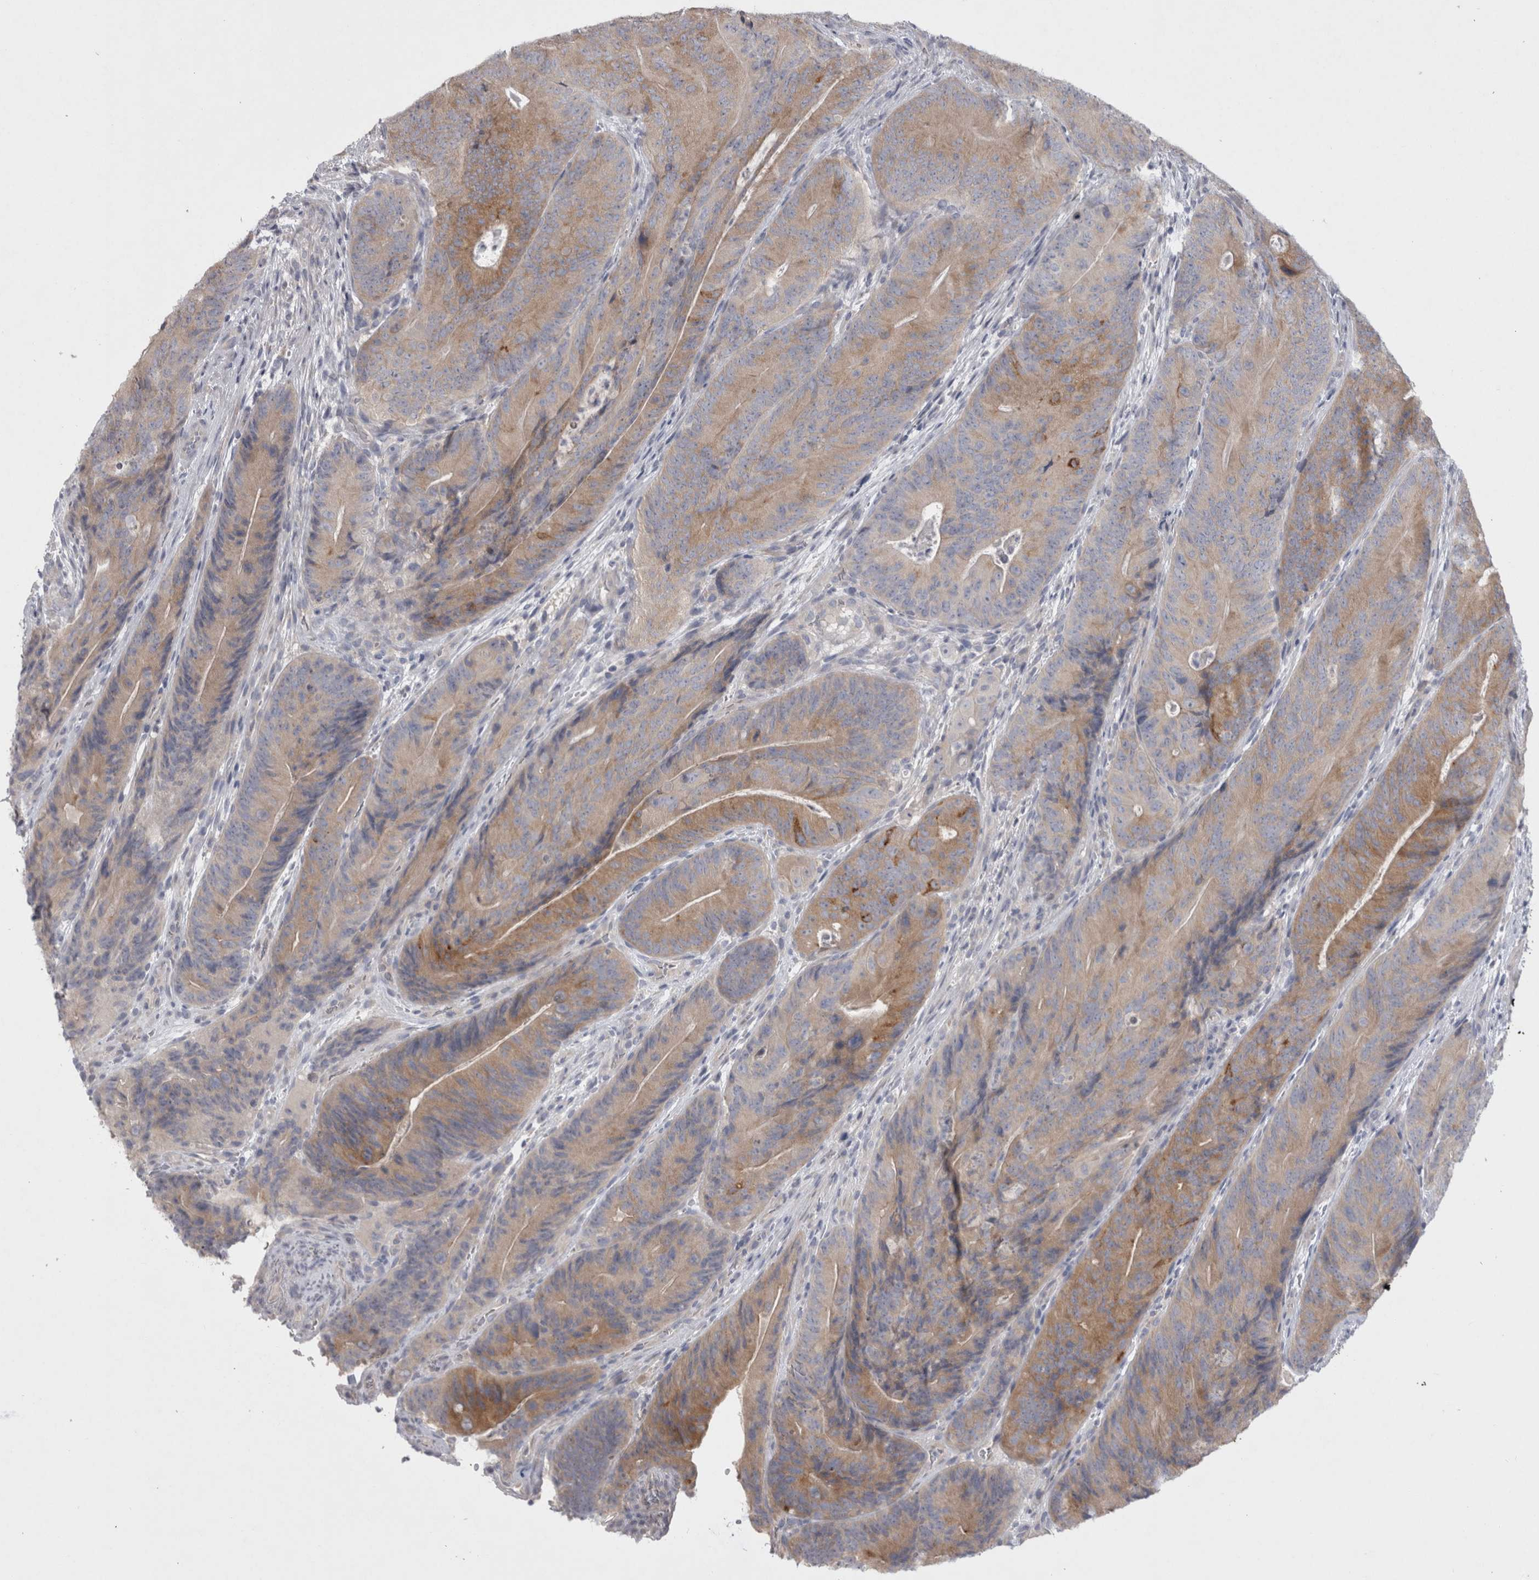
{"staining": {"intensity": "weak", "quantity": ">75%", "location": "cytoplasmic/membranous"}, "tissue": "colorectal cancer", "cell_type": "Tumor cells", "image_type": "cancer", "snomed": [{"axis": "morphology", "description": "Normal tissue, NOS"}, {"axis": "topography", "description": "Colon"}], "caption": "Tumor cells display low levels of weak cytoplasmic/membranous positivity in about >75% of cells in human colorectal cancer.", "gene": "LRRC40", "patient": {"sex": "female", "age": 82}}